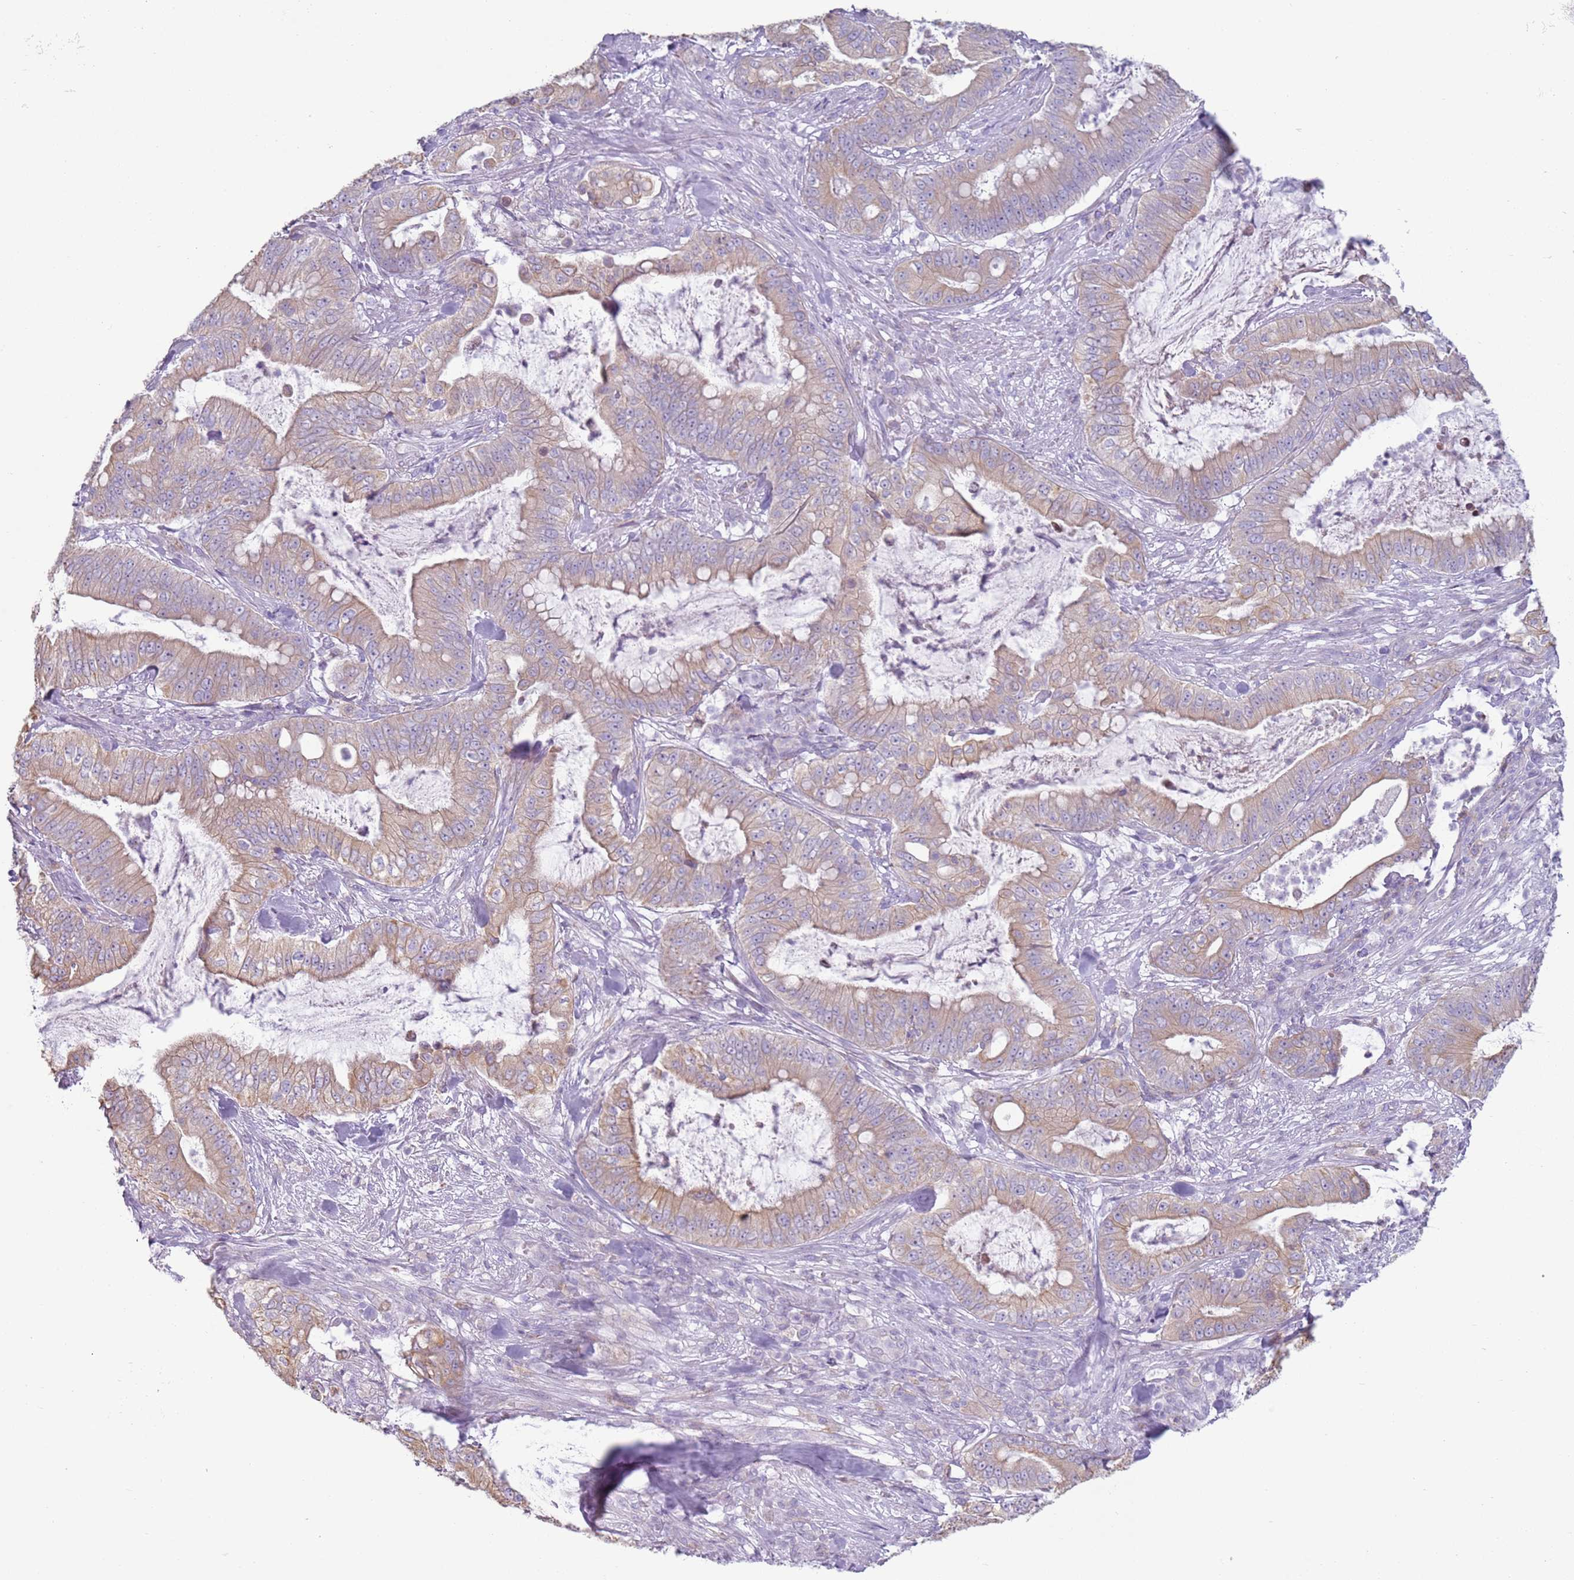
{"staining": {"intensity": "weak", "quantity": ">75%", "location": "cytoplasmic/membranous"}, "tissue": "pancreatic cancer", "cell_type": "Tumor cells", "image_type": "cancer", "snomed": [{"axis": "morphology", "description": "Adenocarcinoma, NOS"}, {"axis": "topography", "description": "Pancreas"}], "caption": "Protein staining displays weak cytoplasmic/membranous staining in approximately >75% of tumor cells in pancreatic cancer (adenocarcinoma).", "gene": "OAF", "patient": {"sex": "male", "age": 71}}